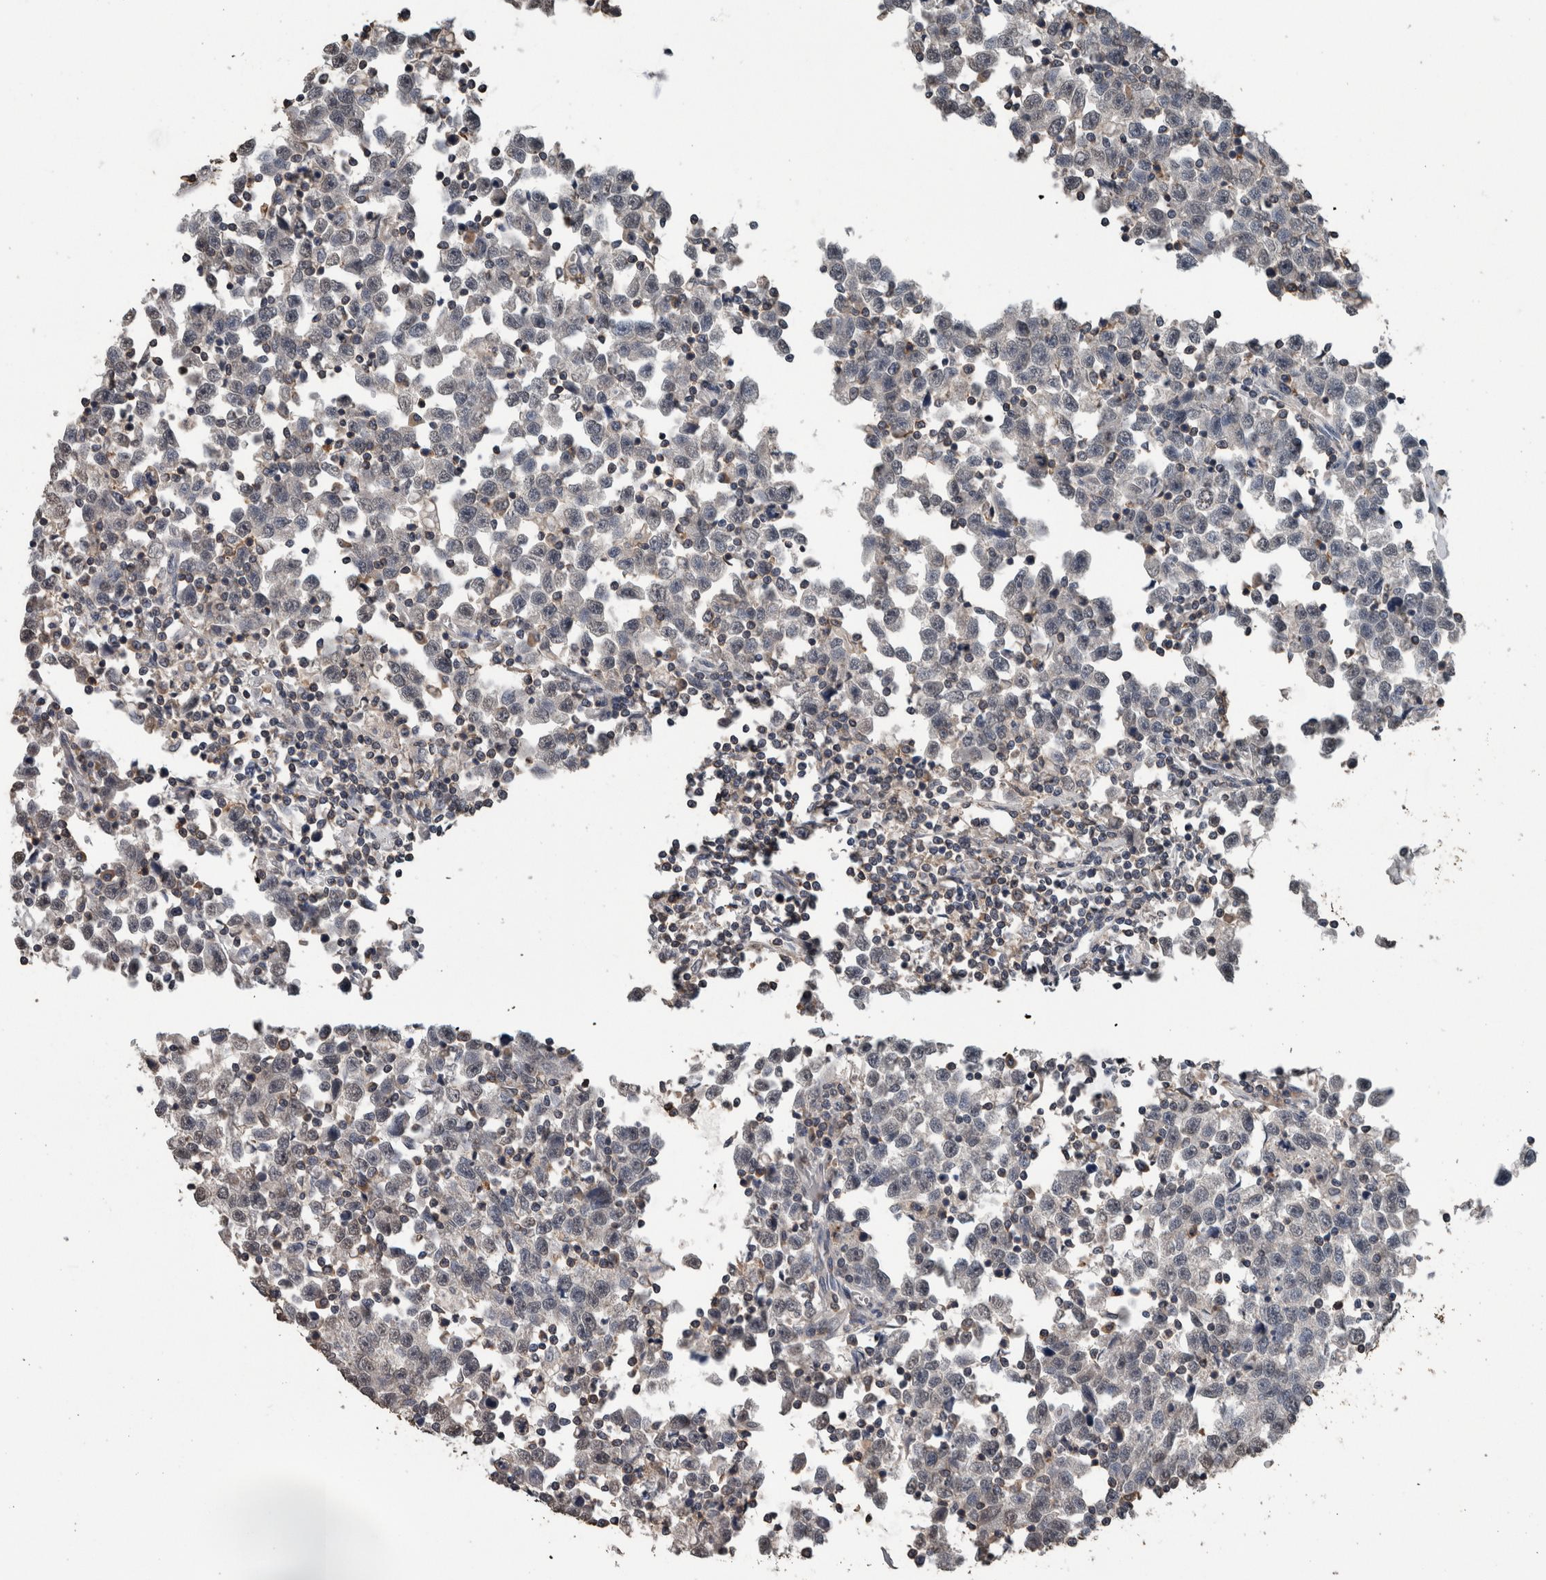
{"staining": {"intensity": "negative", "quantity": "none", "location": "none"}, "tissue": "testis cancer", "cell_type": "Tumor cells", "image_type": "cancer", "snomed": [{"axis": "morphology", "description": "Seminoma, NOS"}, {"axis": "topography", "description": "Testis"}], "caption": "This is an immunohistochemistry micrograph of human testis seminoma. There is no expression in tumor cells.", "gene": "MAFF", "patient": {"sex": "male", "age": 43}}